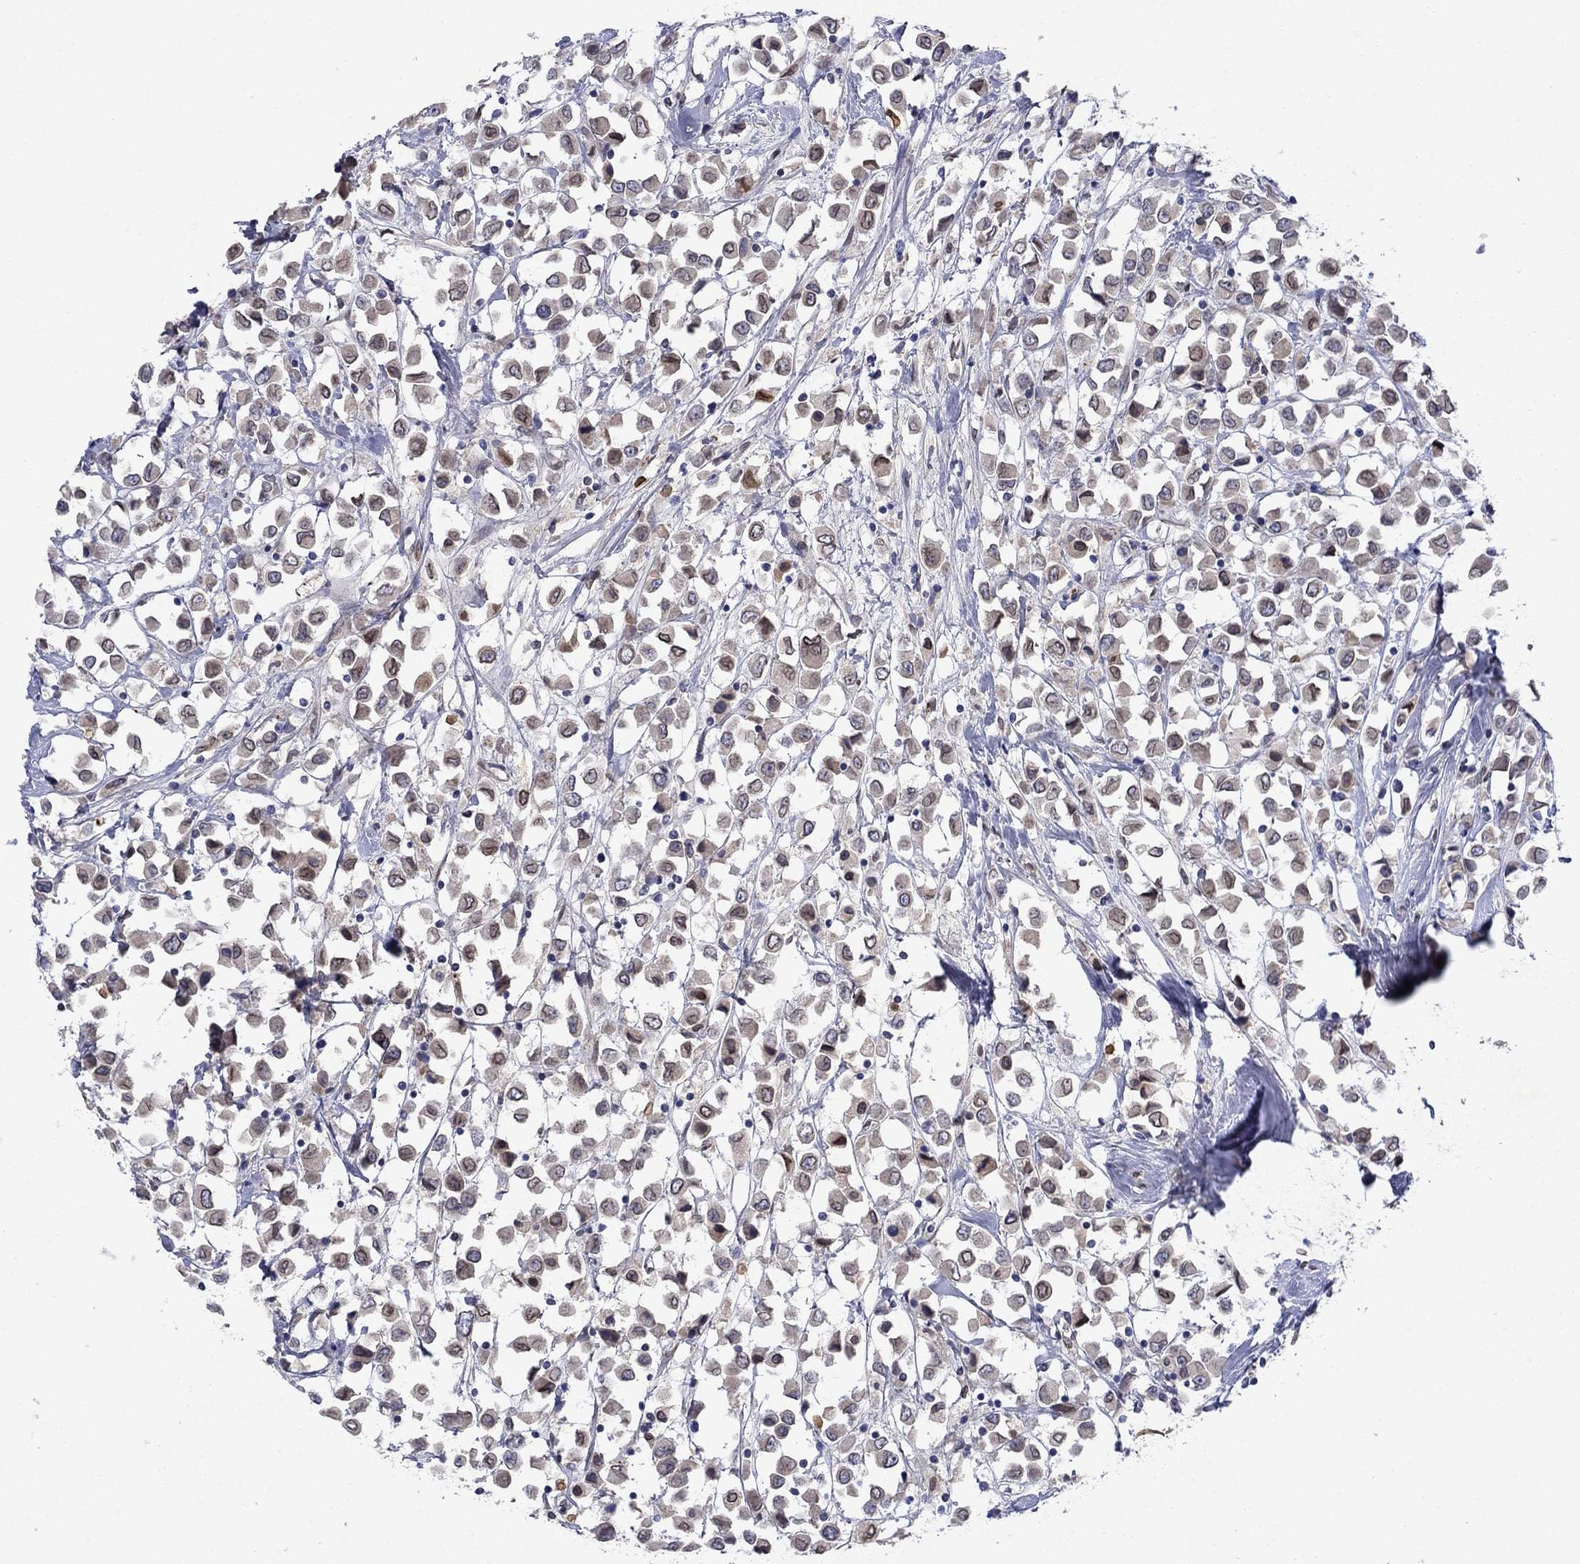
{"staining": {"intensity": "negative", "quantity": "none", "location": "none"}, "tissue": "breast cancer", "cell_type": "Tumor cells", "image_type": "cancer", "snomed": [{"axis": "morphology", "description": "Duct carcinoma"}, {"axis": "topography", "description": "Breast"}], "caption": "IHC micrograph of breast cancer stained for a protein (brown), which demonstrates no staining in tumor cells.", "gene": "EMC9", "patient": {"sex": "female", "age": 61}}